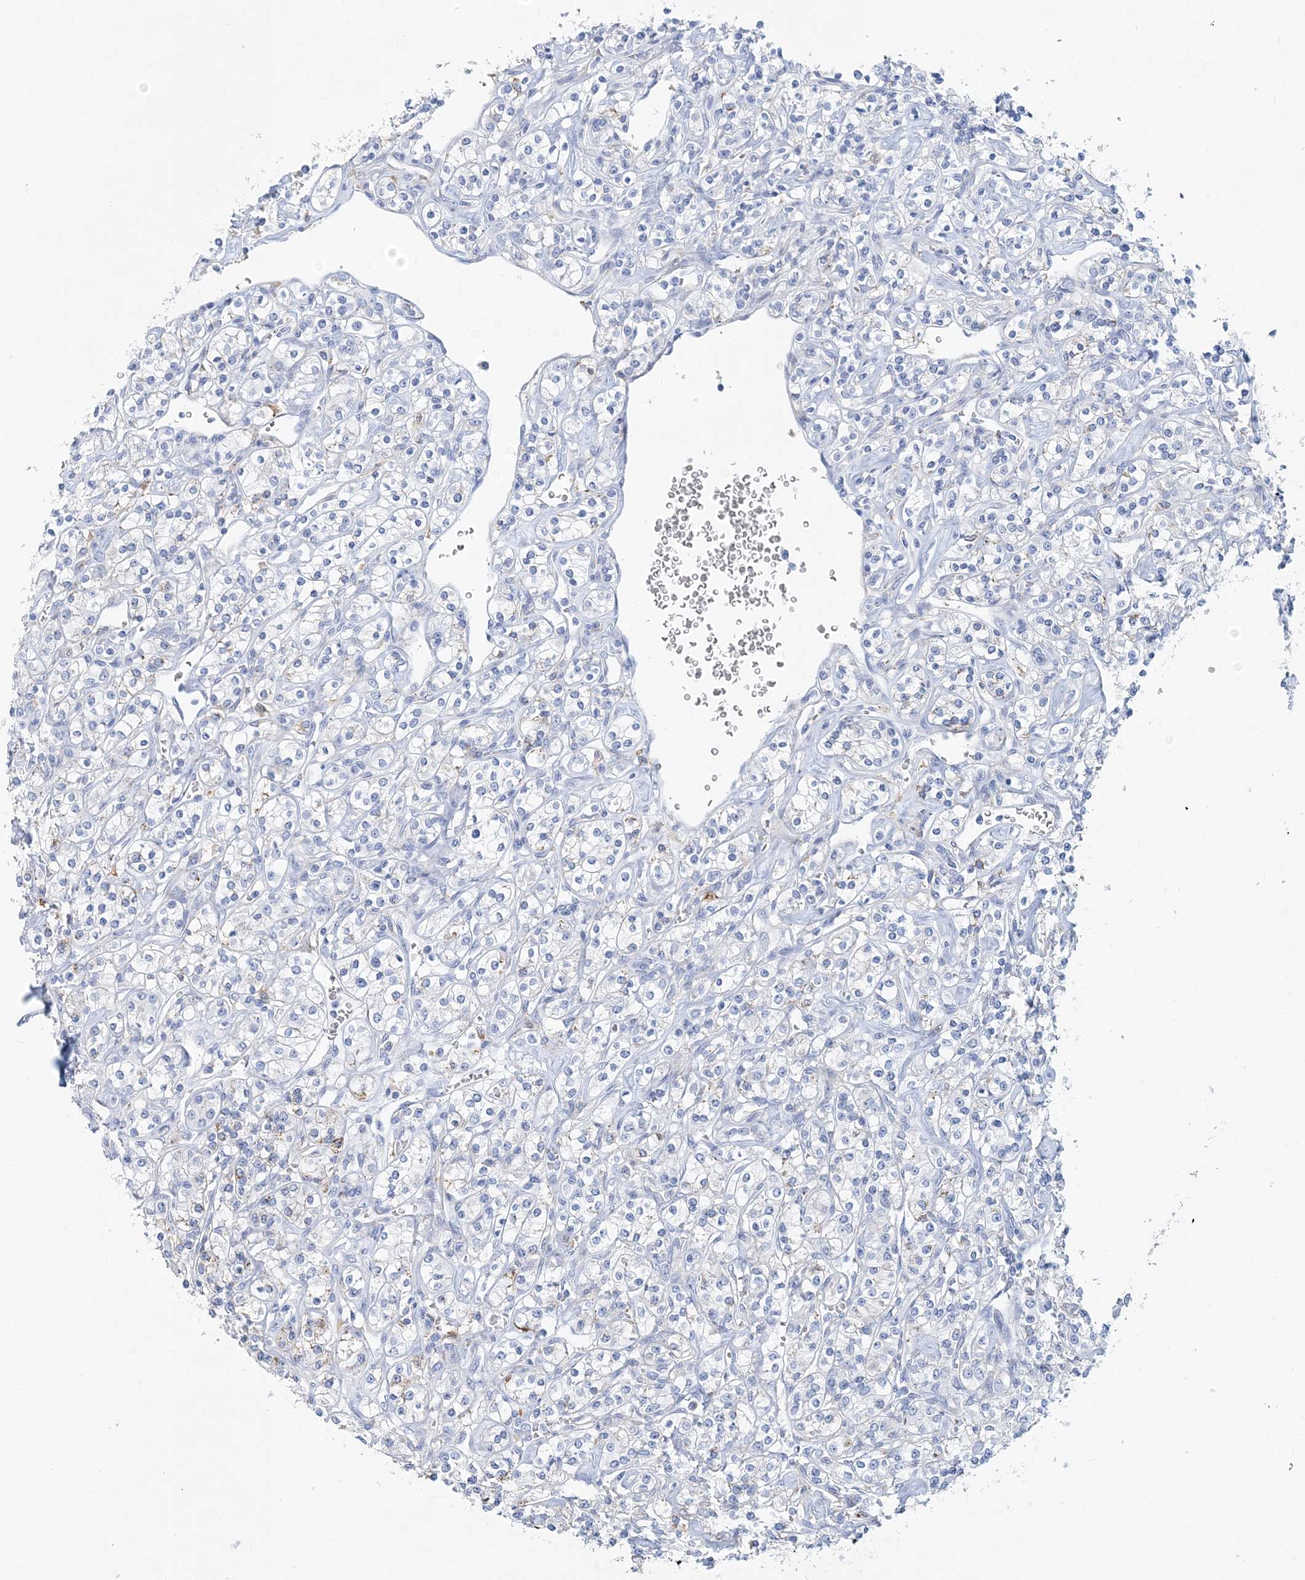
{"staining": {"intensity": "negative", "quantity": "none", "location": "none"}, "tissue": "renal cancer", "cell_type": "Tumor cells", "image_type": "cancer", "snomed": [{"axis": "morphology", "description": "Adenocarcinoma, NOS"}, {"axis": "topography", "description": "Kidney"}], "caption": "Immunohistochemistry (IHC) of renal cancer (adenocarcinoma) demonstrates no staining in tumor cells.", "gene": "NKX6-1", "patient": {"sex": "male", "age": 77}}